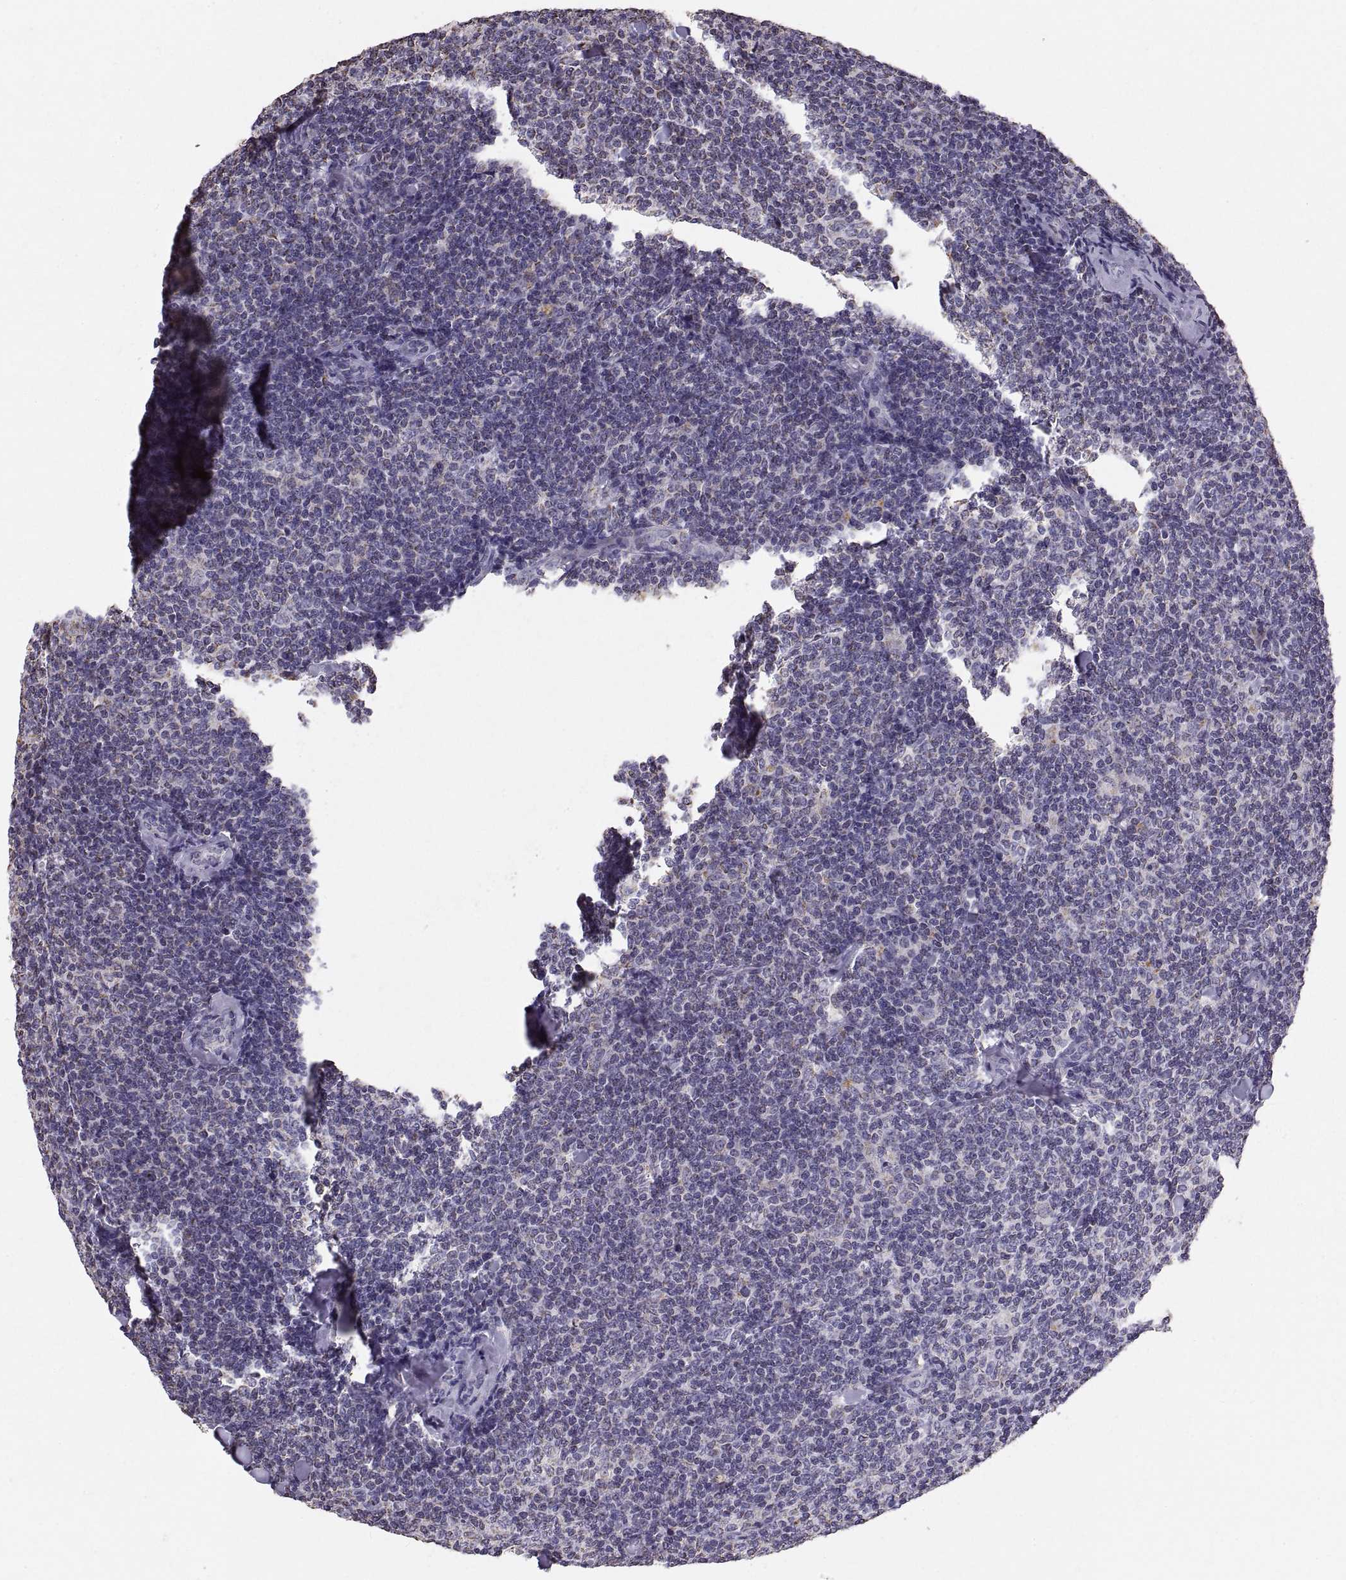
{"staining": {"intensity": "negative", "quantity": "none", "location": "none"}, "tissue": "lymphoma", "cell_type": "Tumor cells", "image_type": "cancer", "snomed": [{"axis": "morphology", "description": "Malignant lymphoma, non-Hodgkin's type, Low grade"}, {"axis": "topography", "description": "Lymph node"}], "caption": "A high-resolution micrograph shows IHC staining of low-grade malignant lymphoma, non-Hodgkin's type, which exhibits no significant positivity in tumor cells.", "gene": "STMND1", "patient": {"sex": "female", "age": 56}}